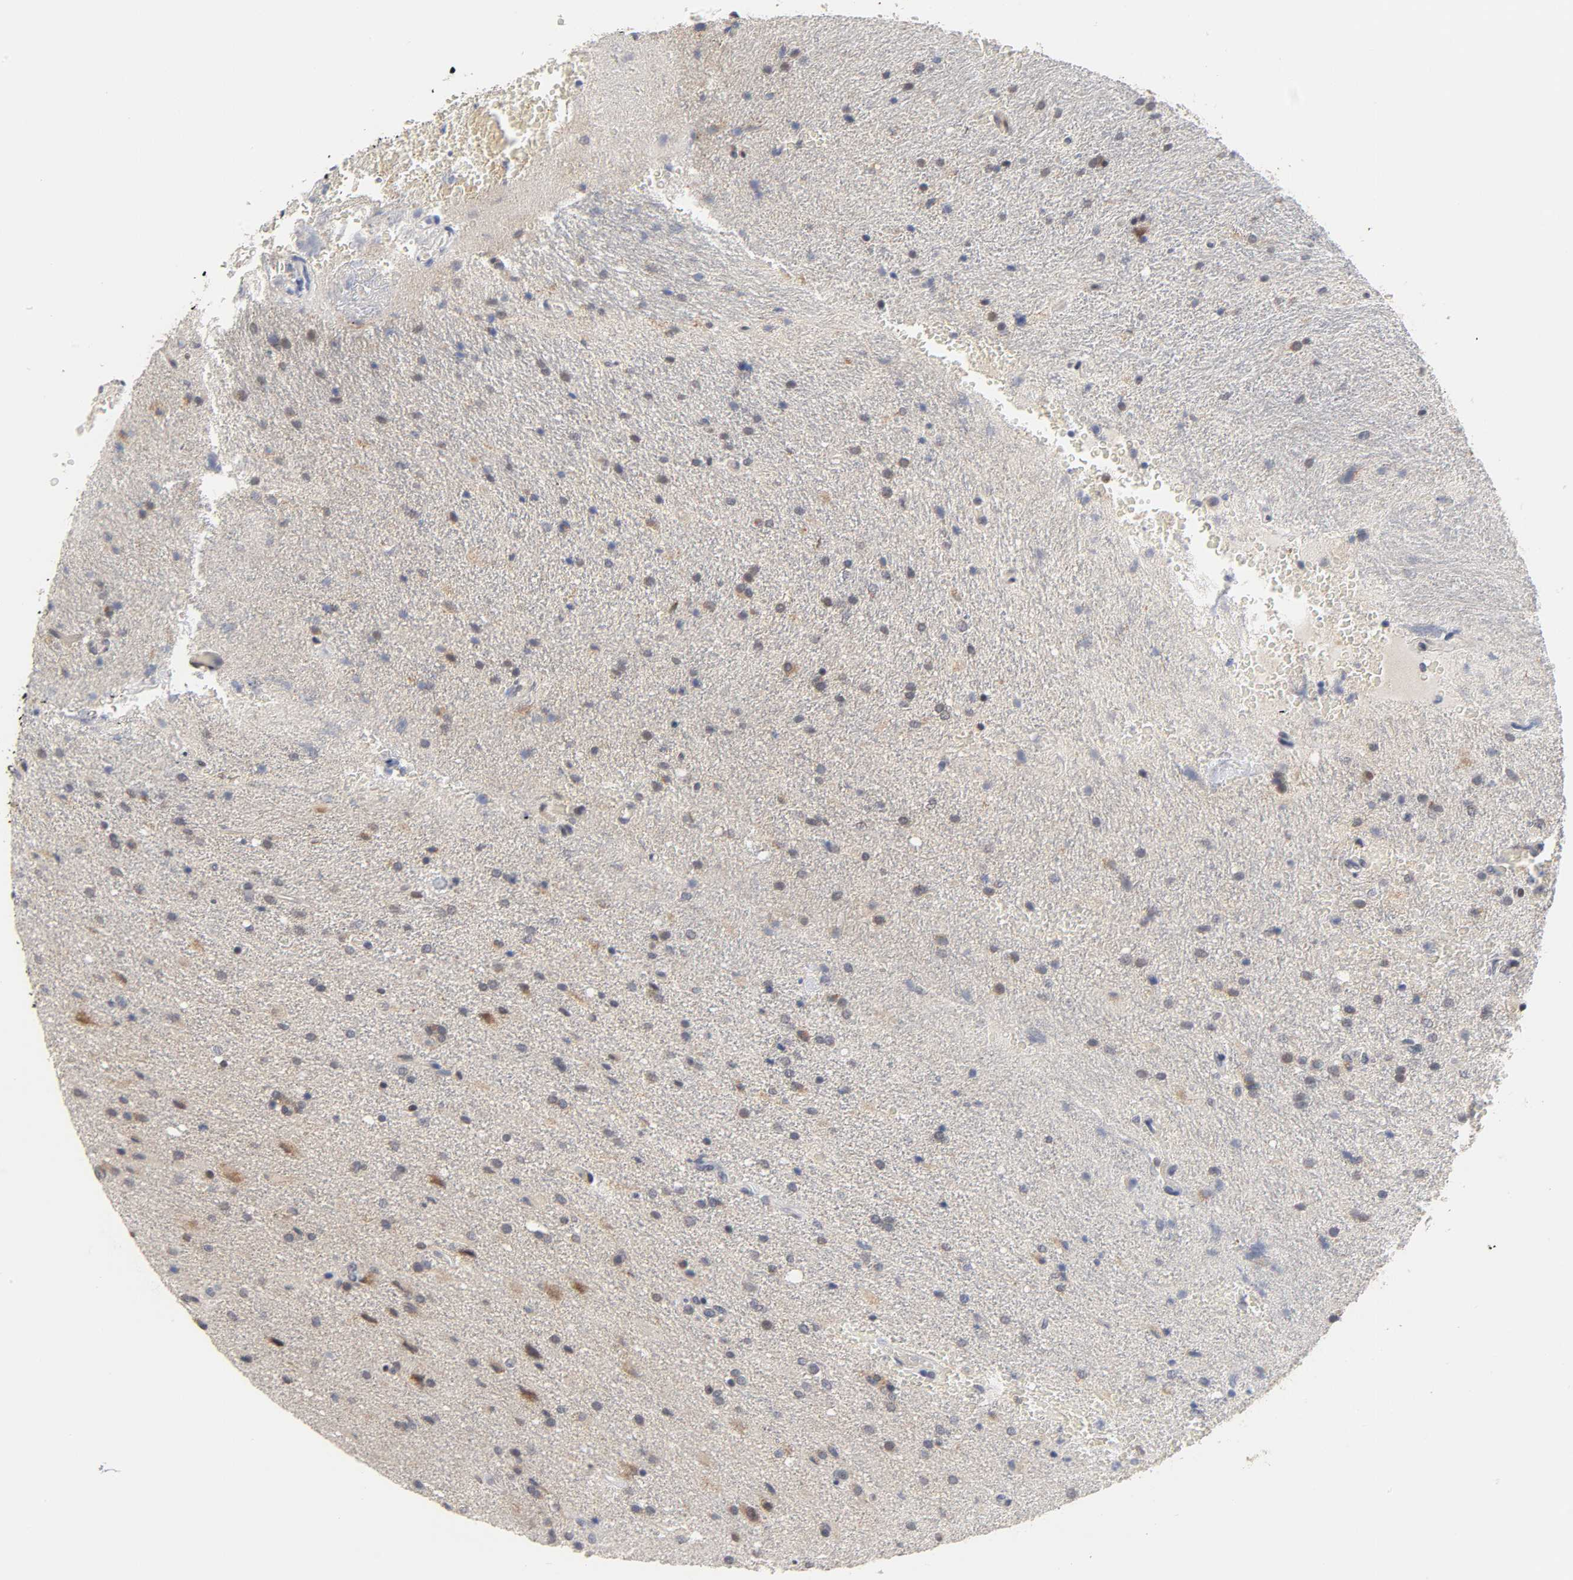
{"staining": {"intensity": "moderate", "quantity": ">75%", "location": "cytoplasmic/membranous,nuclear"}, "tissue": "glioma", "cell_type": "Tumor cells", "image_type": "cancer", "snomed": [{"axis": "morphology", "description": "Normal tissue, NOS"}, {"axis": "morphology", "description": "Glioma, malignant, High grade"}, {"axis": "topography", "description": "Cerebral cortex"}], "caption": "An IHC image of tumor tissue is shown. Protein staining in brown shows moderate cytoplasmic/membranous and nuclear positivity in malignant glioma (high-grade) within tumor cells. The staining was performed using DAB, with brown indicating positive protein expression. Nuclei are stained blue with hematoxylin.", "gene": "GSTZ1", "patient": {"sex": "male", "age": 56}}